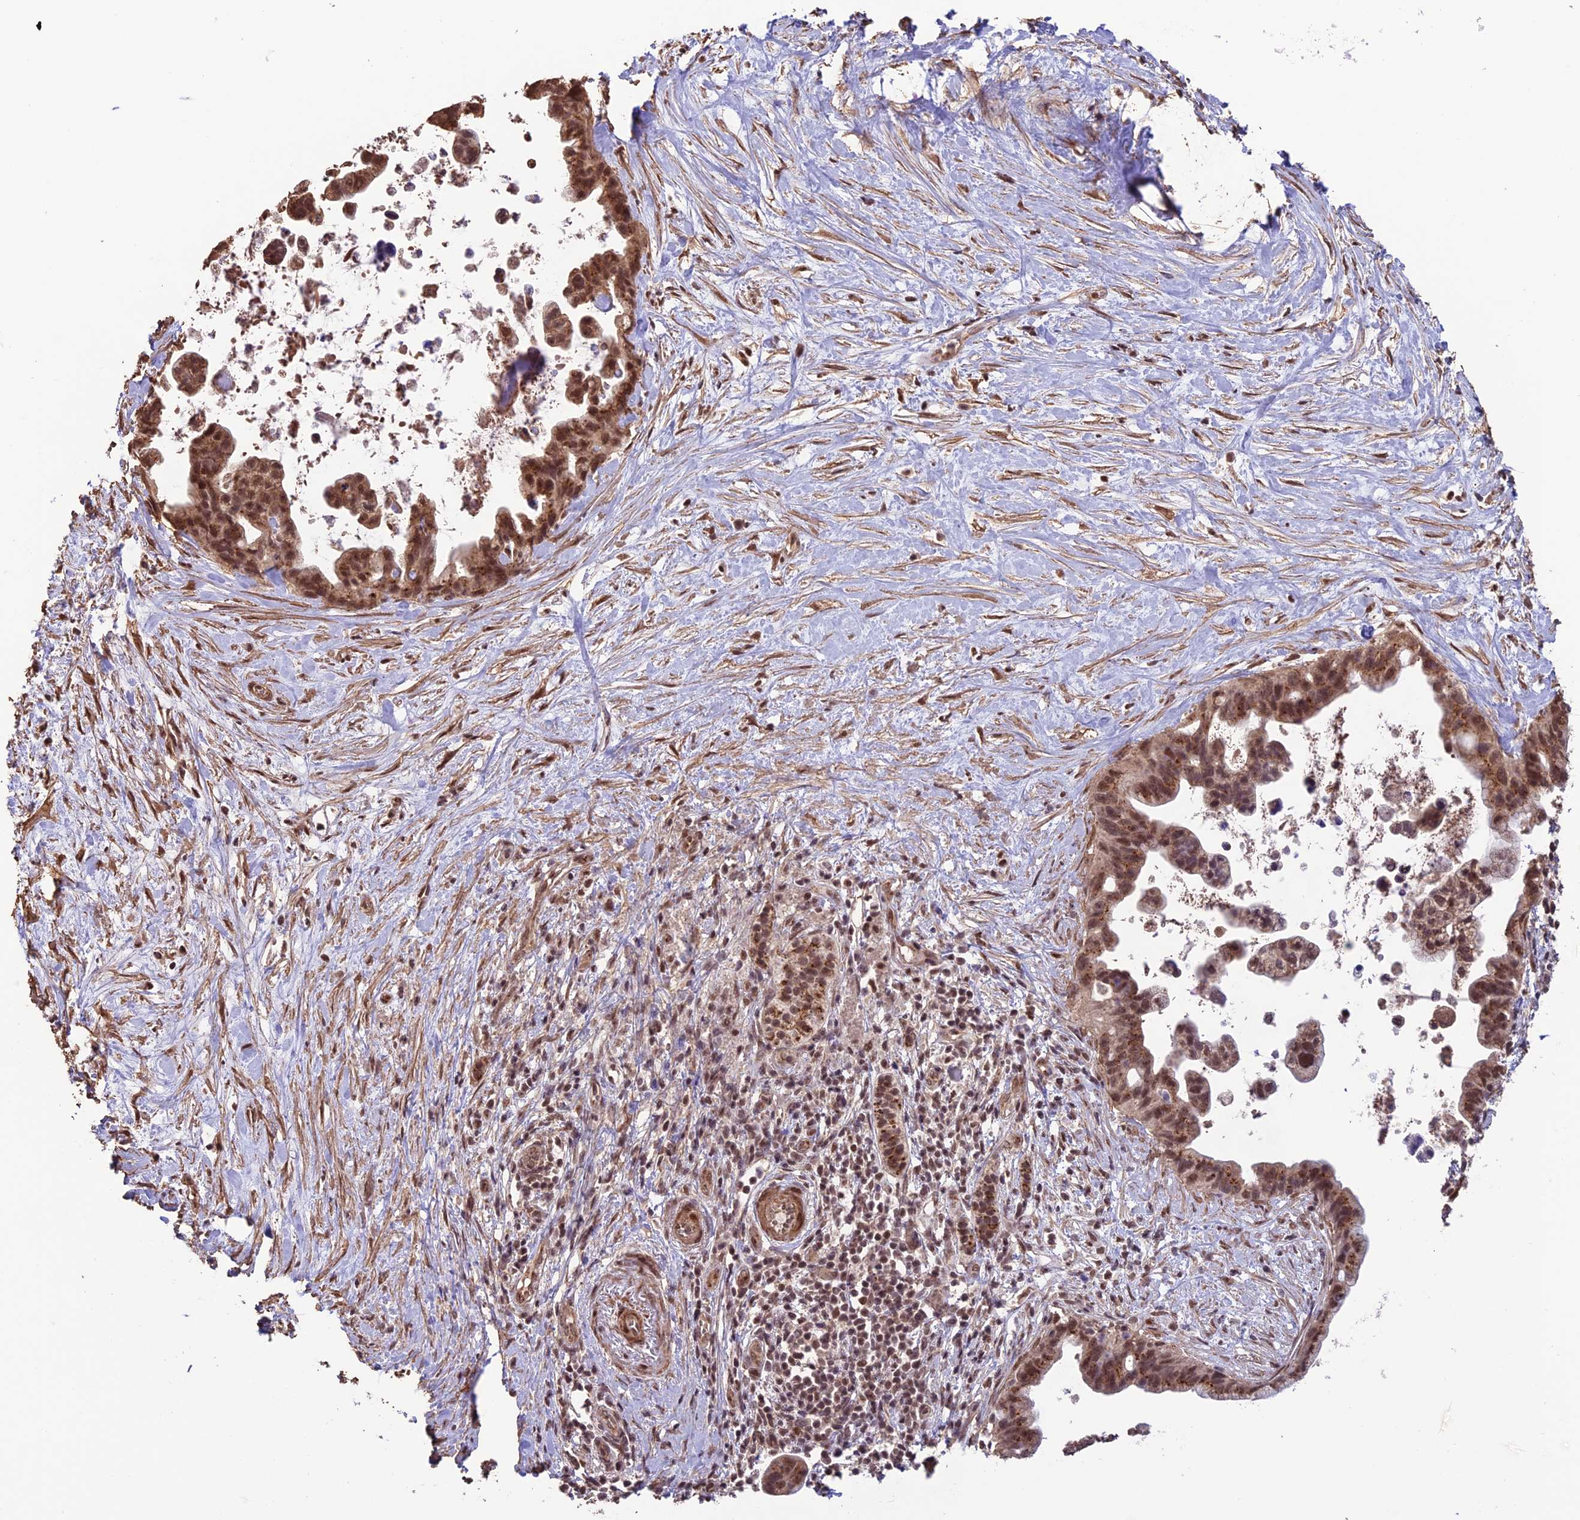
{"staining": {"intensity": "moderate", "quantity": ">75%", "location": "nuclear"}, "tissue": "pancreatic cancer", "cell_type": "Tumor cells", "image_type": "cancer", "snomed": [{"axis": "morphology", "description": "Adenocarcinoma, NOS"}, {"axis": "topography", "description": "Pancreas"}], "caption": "Immunohistochemistry staining of pancreatic adenocarcinoma, which displays medium levels of moderate nuclear staining in approximately >75% of tumor cells indicating moderate nuclear protein staining. The staining was performed using DAB (brown) for protein detection and nuclei were counterstained in hematoxylin (blue).", "gene": "CABIN1", "patient": {"sex": "female", "age": 83}}